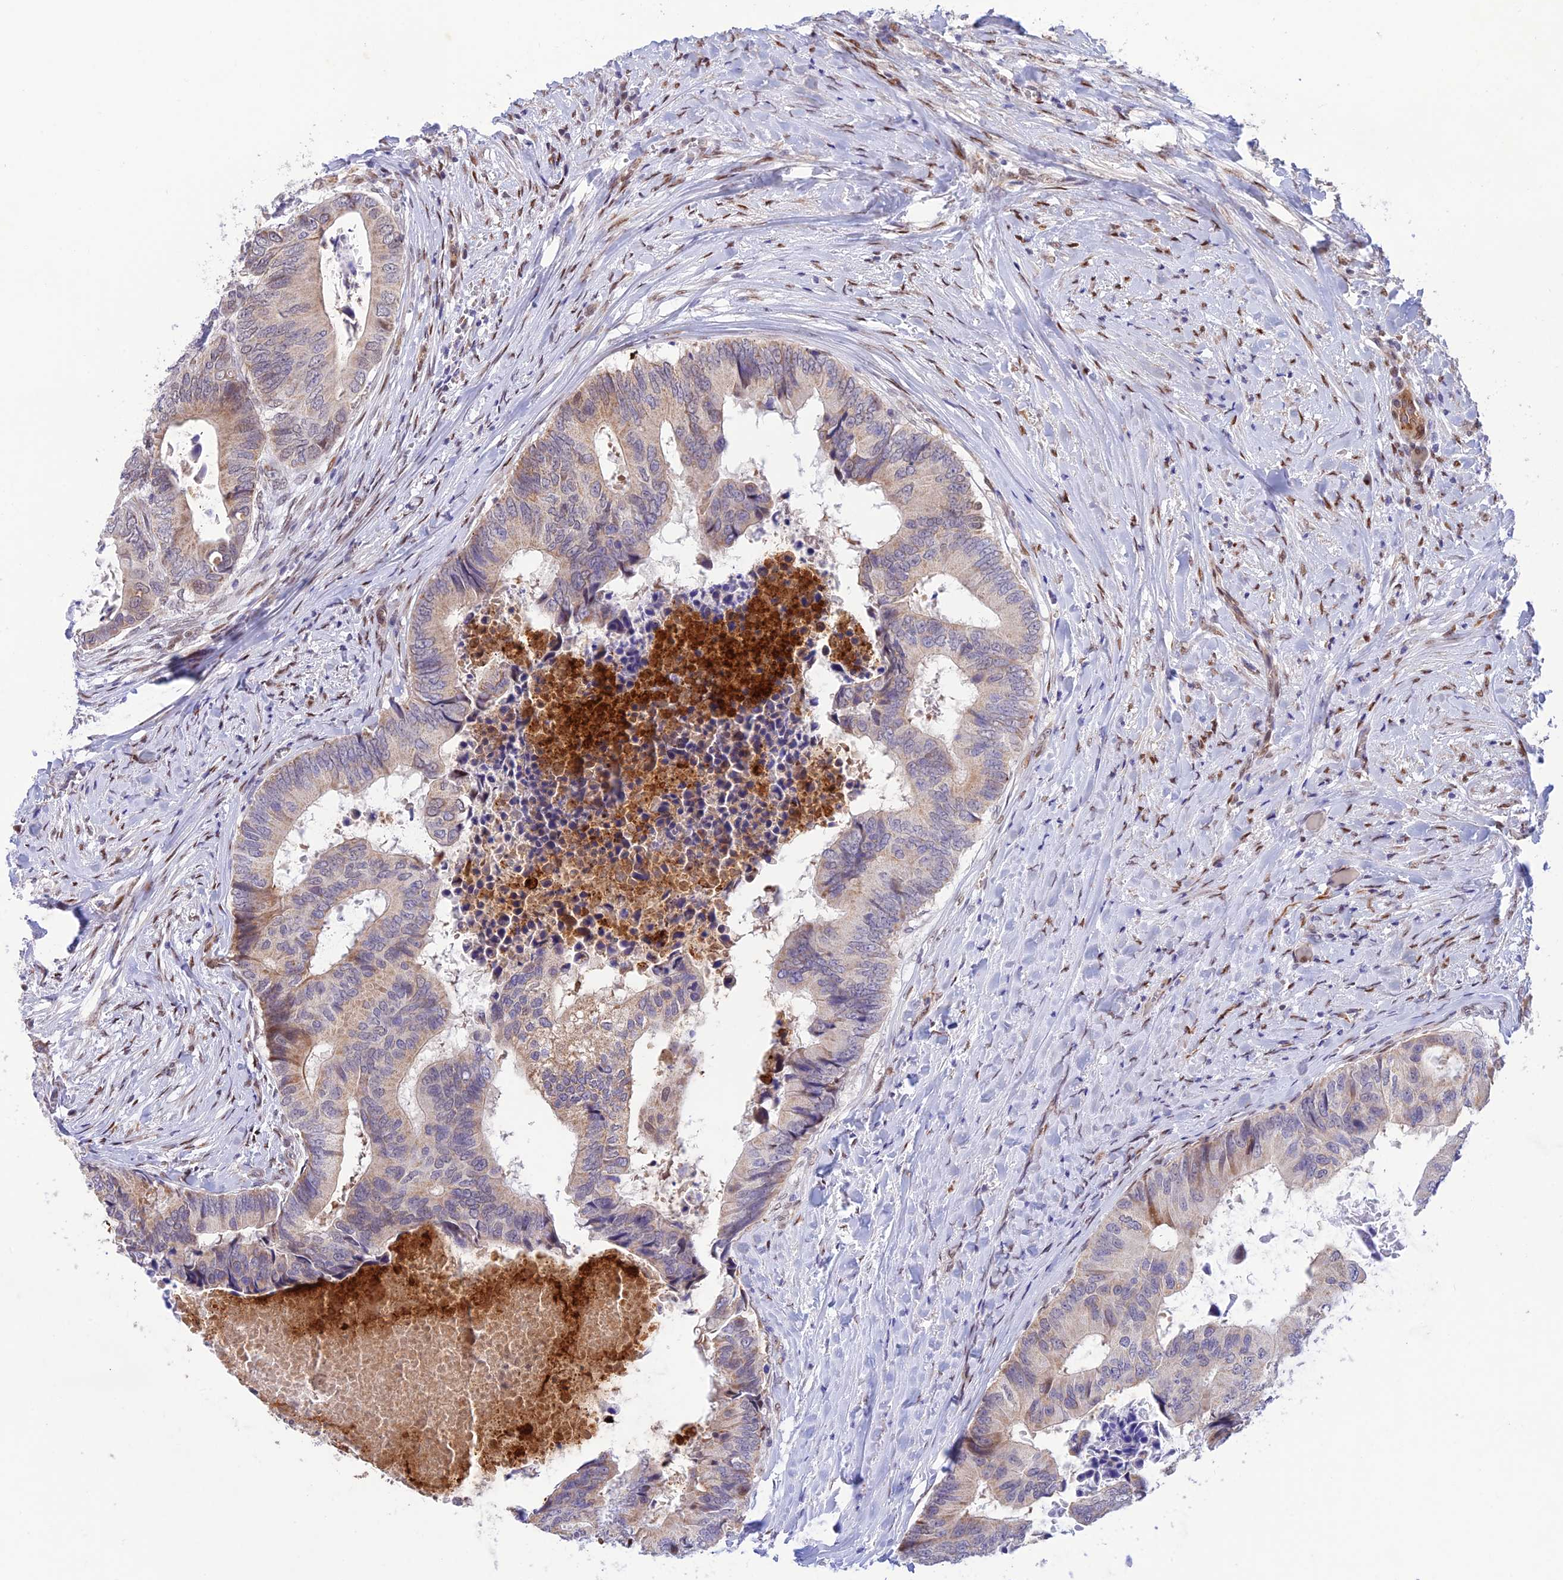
{"staining": {"intensity": "weak", "quantity": "25%-75%", "location": "cytoplasmic/membranous"}, "tissue": "colorectal cancer", "cell_type": "Tumor cells", "image_type": "cancer", "snomed": [{"axis": "morphology", "description": "Adenocarcinoma, NOS"}, {"axis": "topography", "description": "Colon"}], "caption": "Immunohistochemical staining of colorectal adenocarcinoma shows low levels of weak cytoplasmic/membranous protein positivity in about 25%-75% of tumor cells.", "gene": "WDR55", "patient": {"sex": "male", "age": 85}}